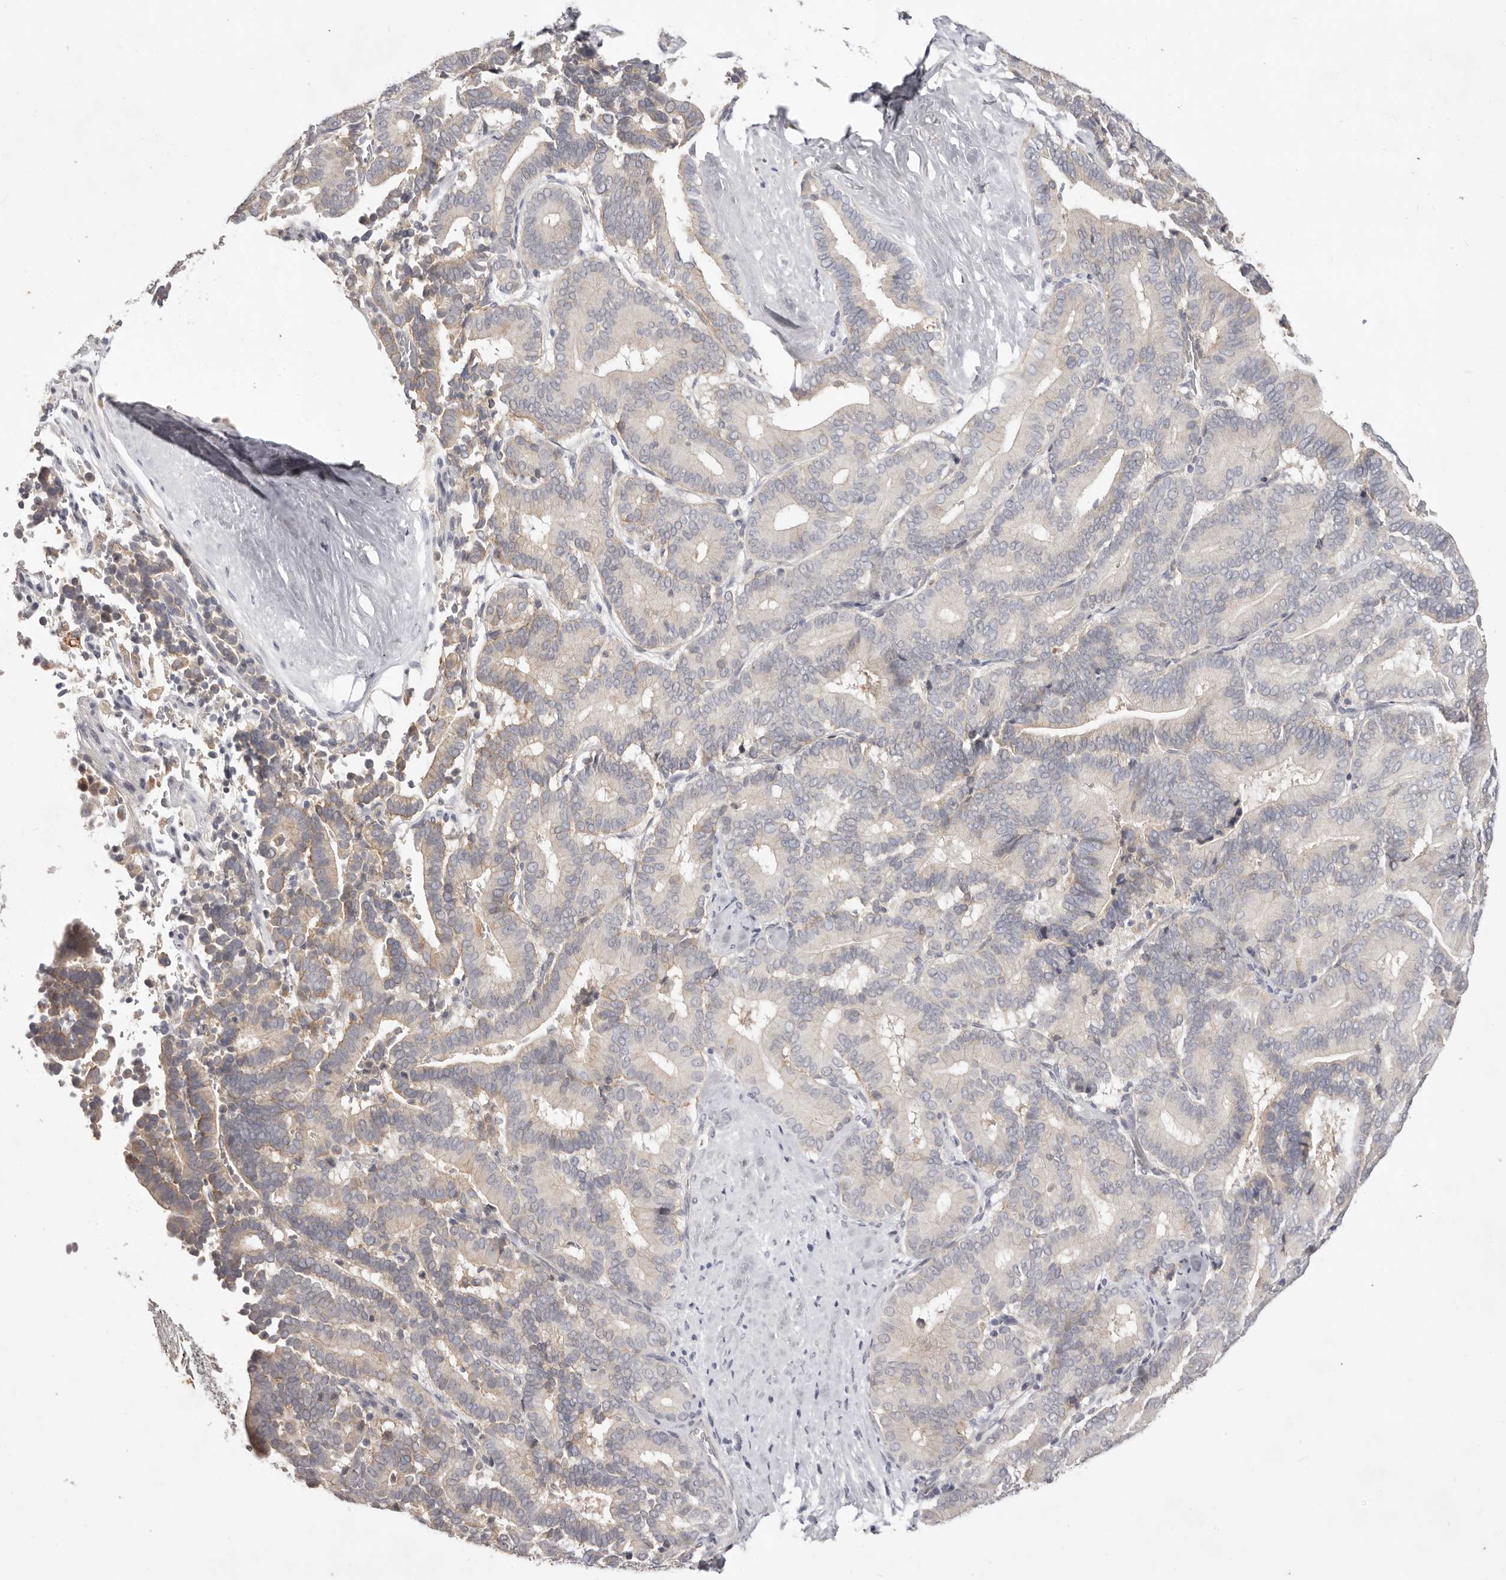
{"staining": {"intensity": "negative", "quantity": "none", "location": "none"}, "tissue": "liver cancer", "cell_type": "Tumor cells", "image_type": "cancer", "snomed": [{"axis": "morphology", "description": "Cholangiocarcinoma"}, {"axis": "topography", "description": "Liver"}], "caption": "This is an immunohistochemistry (IHC) histopathology image of human cholangiocarcinoma (liver). There is no expression in tumor cells.", "gene": "GARNL3", "patient": {"sex": "female", "age": 75}}